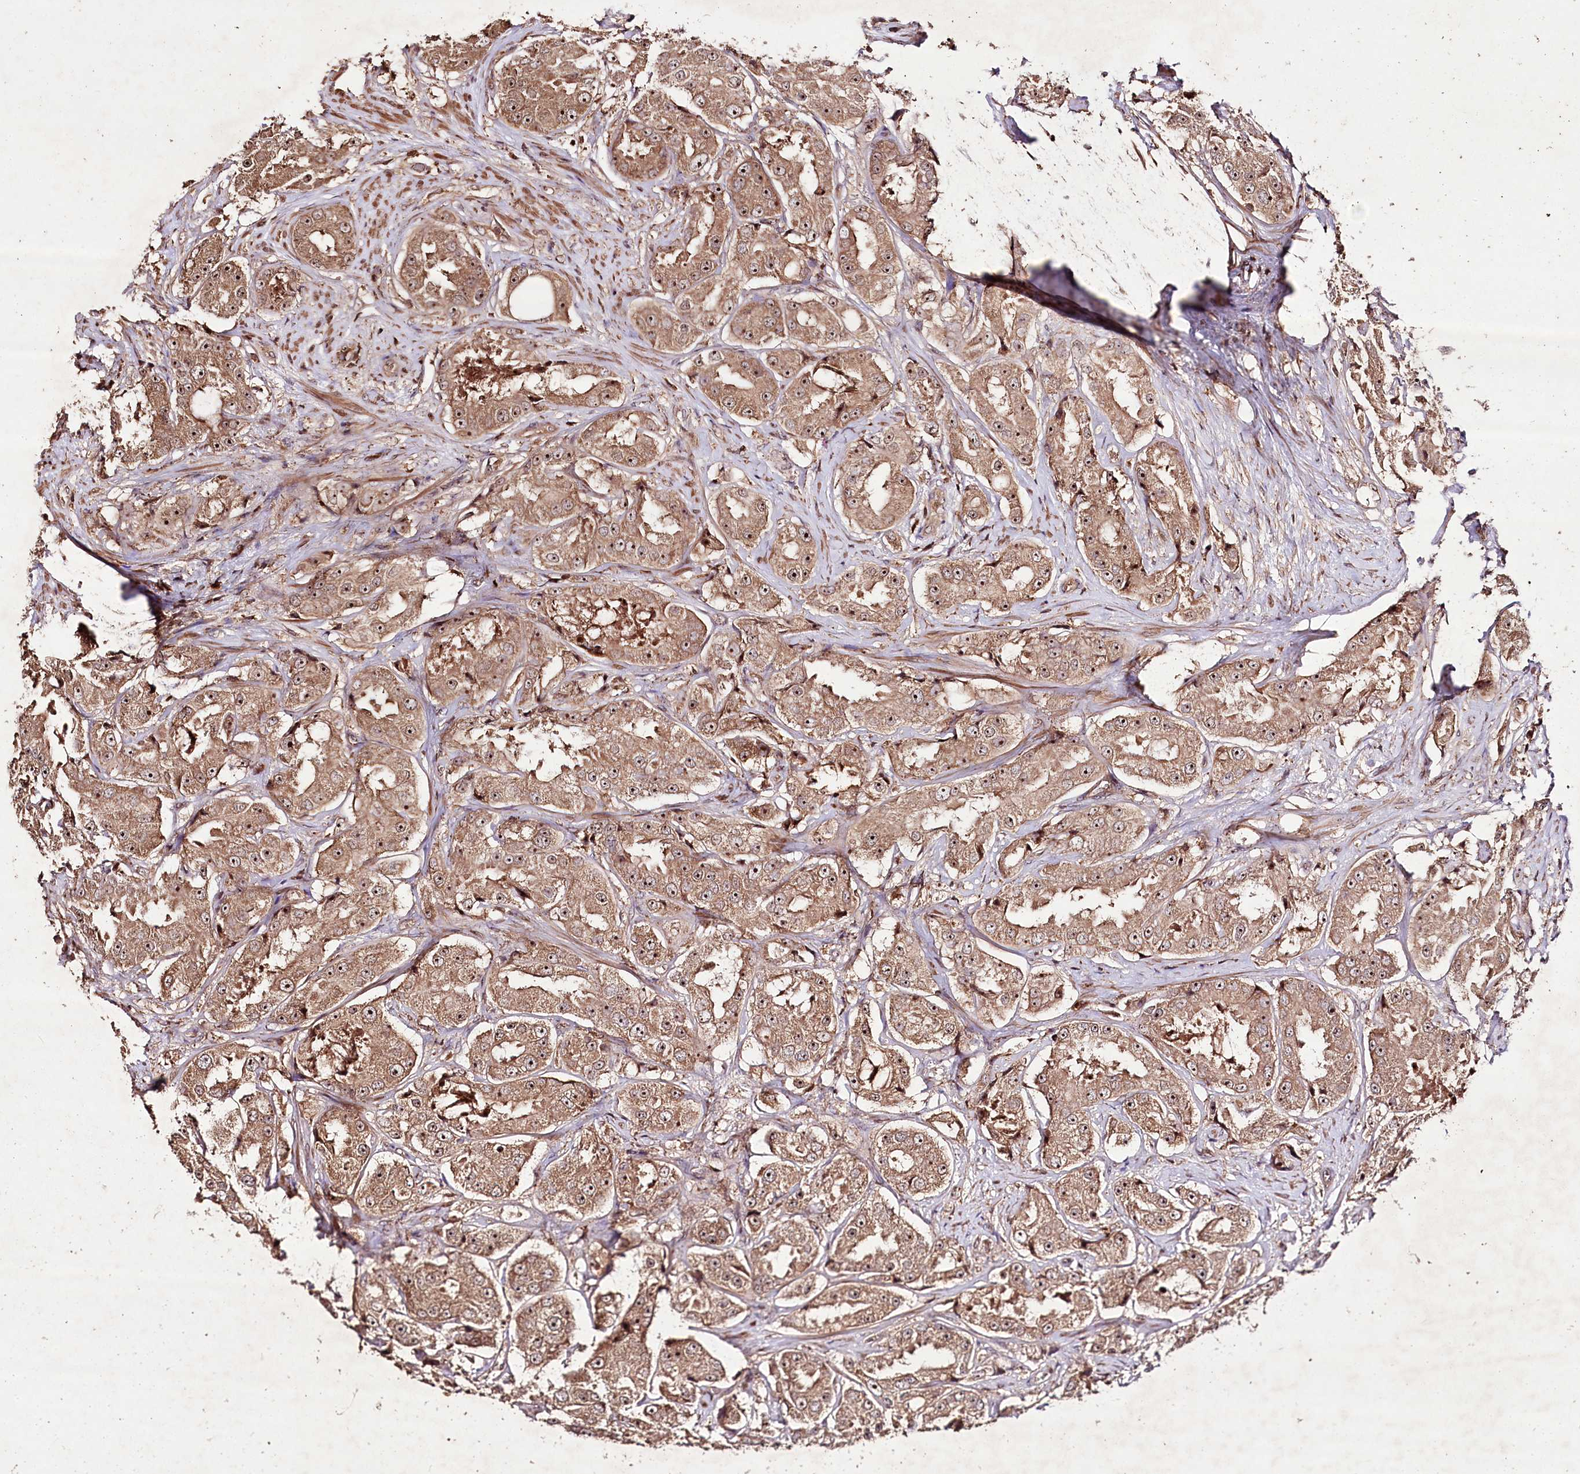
{"staining": {"intensity": "moderate", "quantity": ">75%", "location": "cytoplasmic/membranous,nuclear"}, "tissue": "prostate cancer", "cell_type": "Tumor cells", "image_type": "cancer", "snomed": [{"axis": "morphology", "description": "Adenocarcinoma, High grade"}, {"axis": "topography", "description": "Prostate"}], "caption": "High-power microscopy captured an immunohistochemistry photomicrograph of prostate cancer, revealing moderate cytoplasmic/membranous and nuclear staining in approximately >75% of tumor cells.", "gene": "FAM53B", "patient": {"sex": "male", "age": 73}}